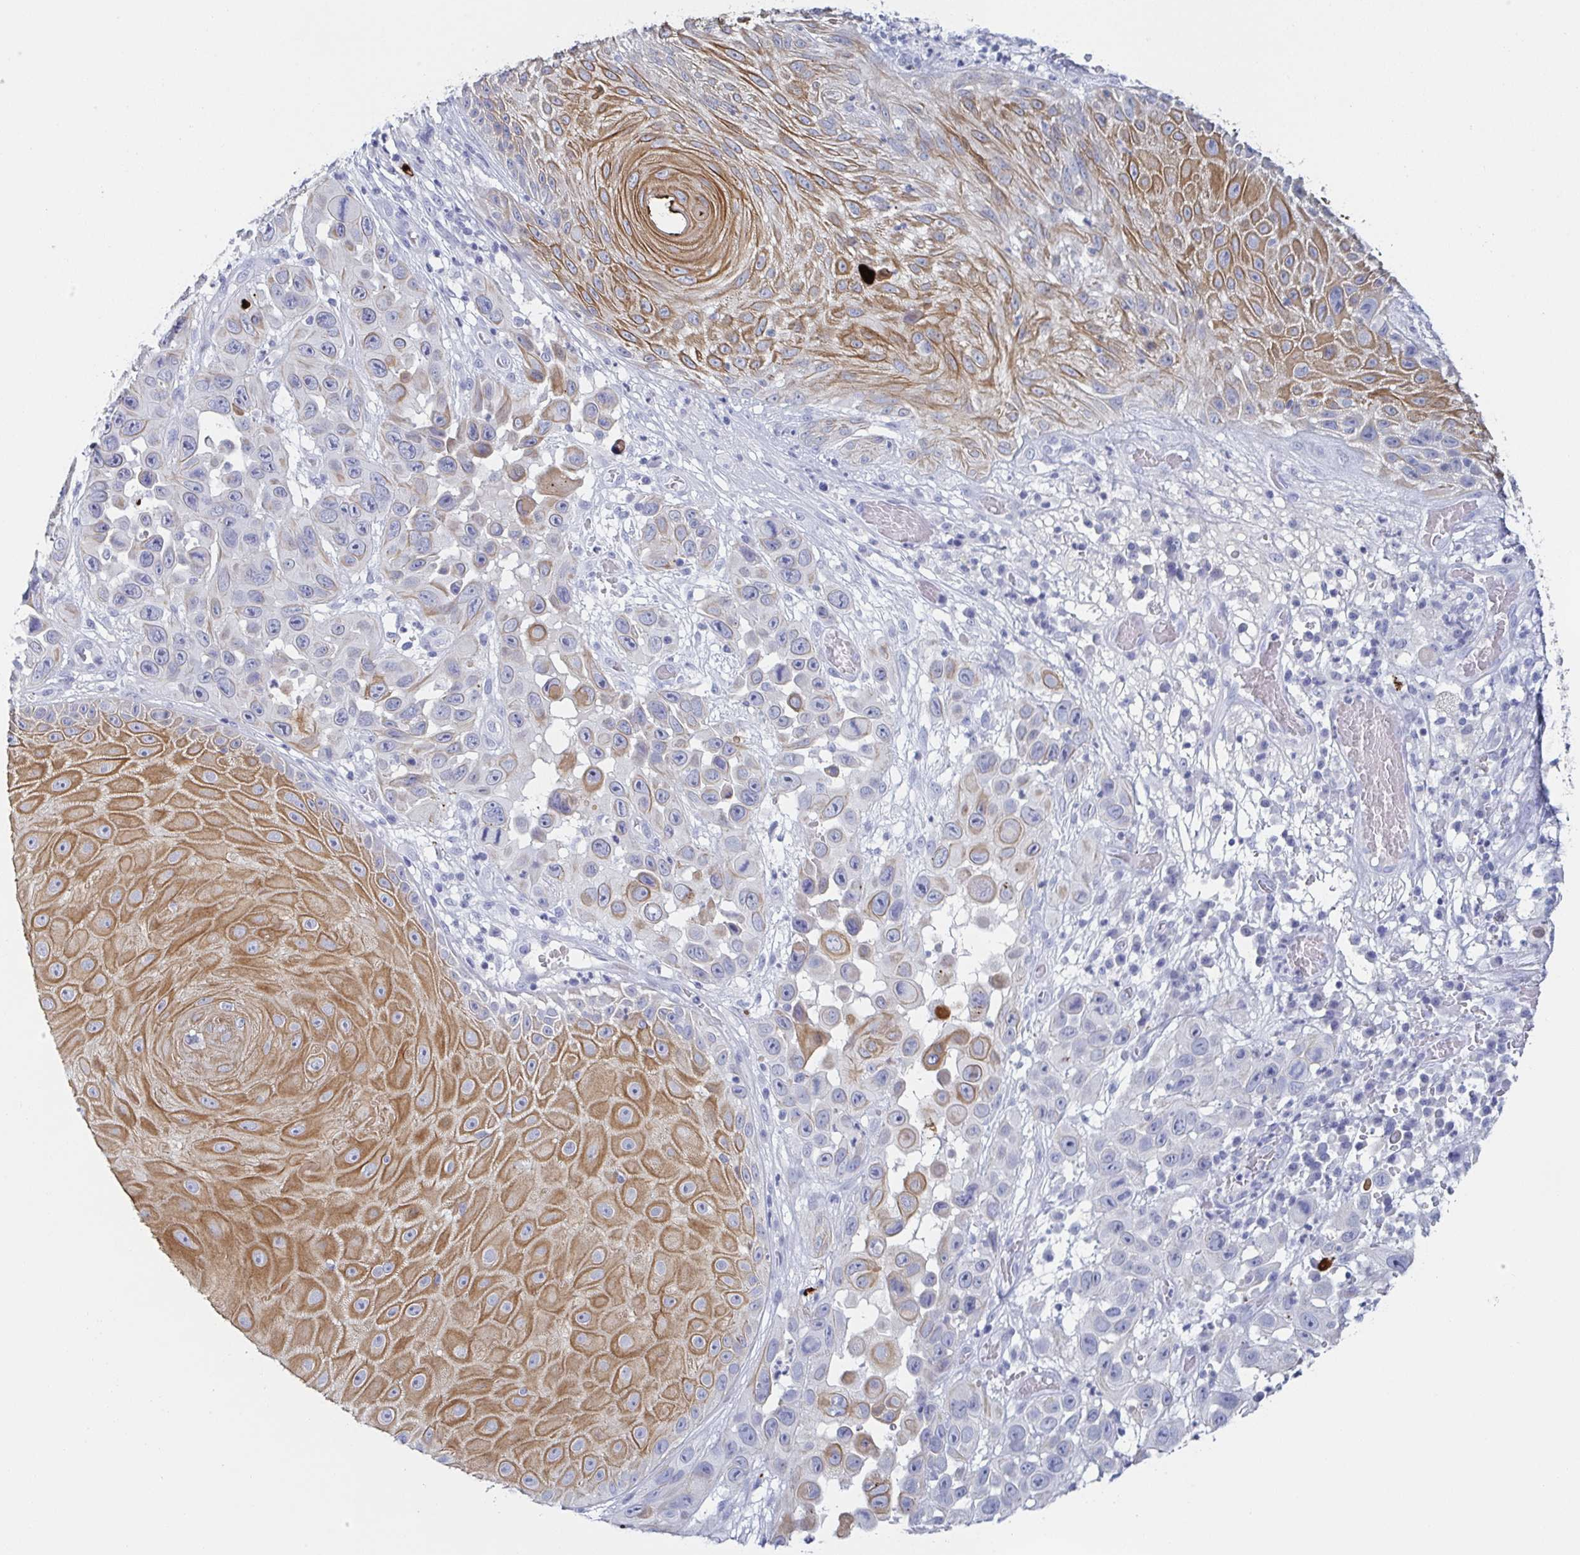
{"staining": {"intensity": "moderate", "quantity": "25%-75%", "location": "cytoplasmic/membranous"}, "tissue": "skin cancer", "cell_type": "Tumor cells", "image_type": "cancer", "snomed": [{"axis": "morphology", "description": "Squamous cell carcinoma, NOS"}, {"axis": "topography", "description": "Skin"}], "caption": "Immunohistochemistry staining of skin cancer (squamous cell carcinoma), which reveals medium levels of moderate cytoplasmic/membranous staining in about 25%-75% of tumor cells indicating moderate cytoplasmic/membranous protein staining. The staining was performed using DAB (3,3'-diaminobenzidine) (brown) for protein detection and nuclei were counterstained in hematoxylin (blue).", "gene": "RHOV", "patient": {"sex": "male", "age": 81}}